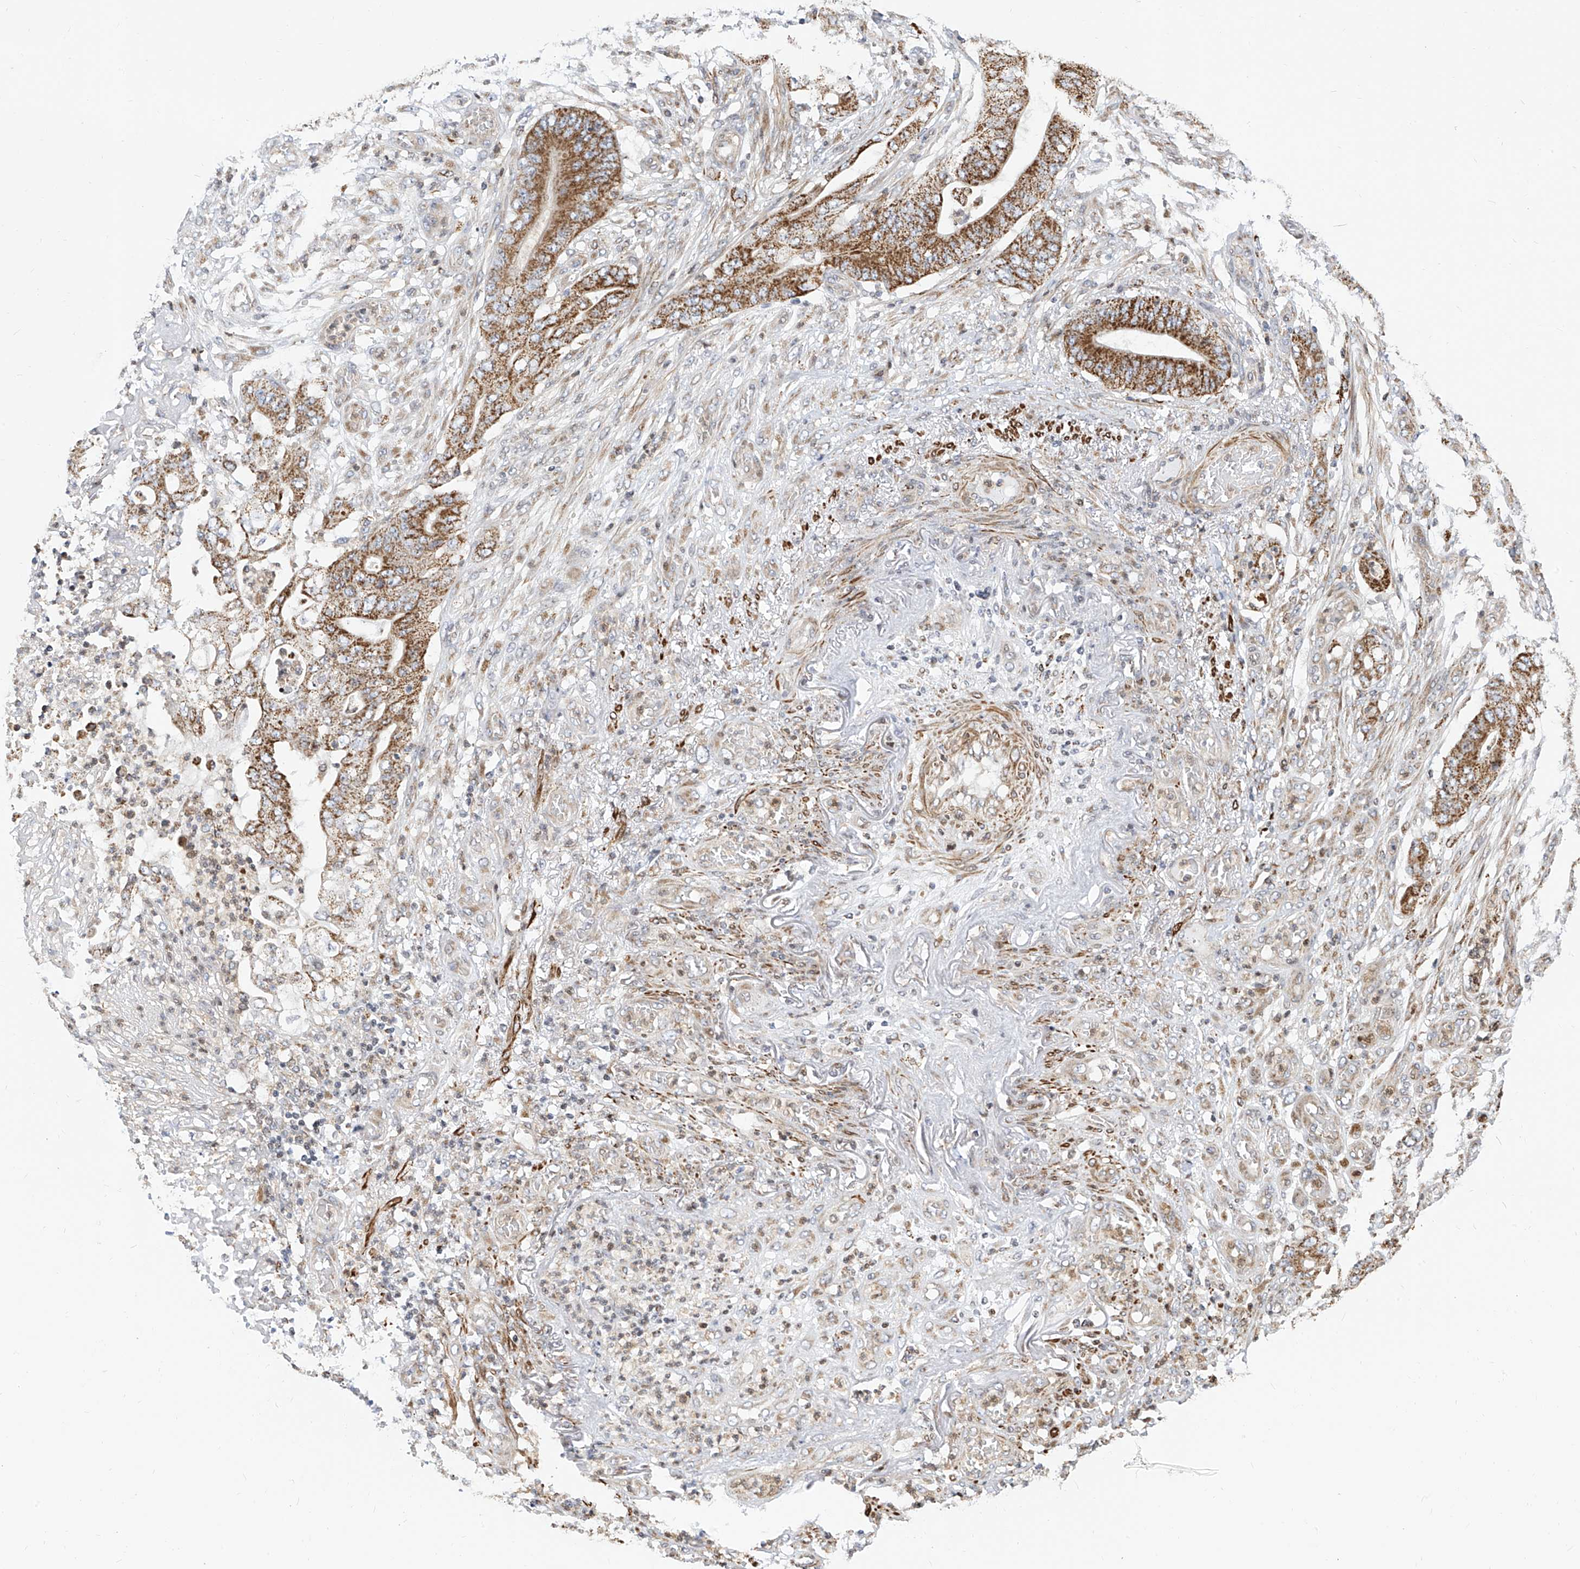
{"staining": {"intensity": "moderate", "quantity": ">75%", "location": "cytoplasmic/membranous"}, "tissue": "stomach cancer", "cell_type": "Tumor cells", "image_type": "cancer", "snomed": [{"axis": "morphology", "description": "Adenocarcinoma, NOS"}, {"axis": "topography", "description": "Stomach"}], "caption": "A brown stain labels moderate cytoplasmic/membranous positivity of a protein in human stomach cancer (adenocarcinoma) tumor cells.", "gene": "TTLL8", "patient": {"sex": "female", "age": 73}}